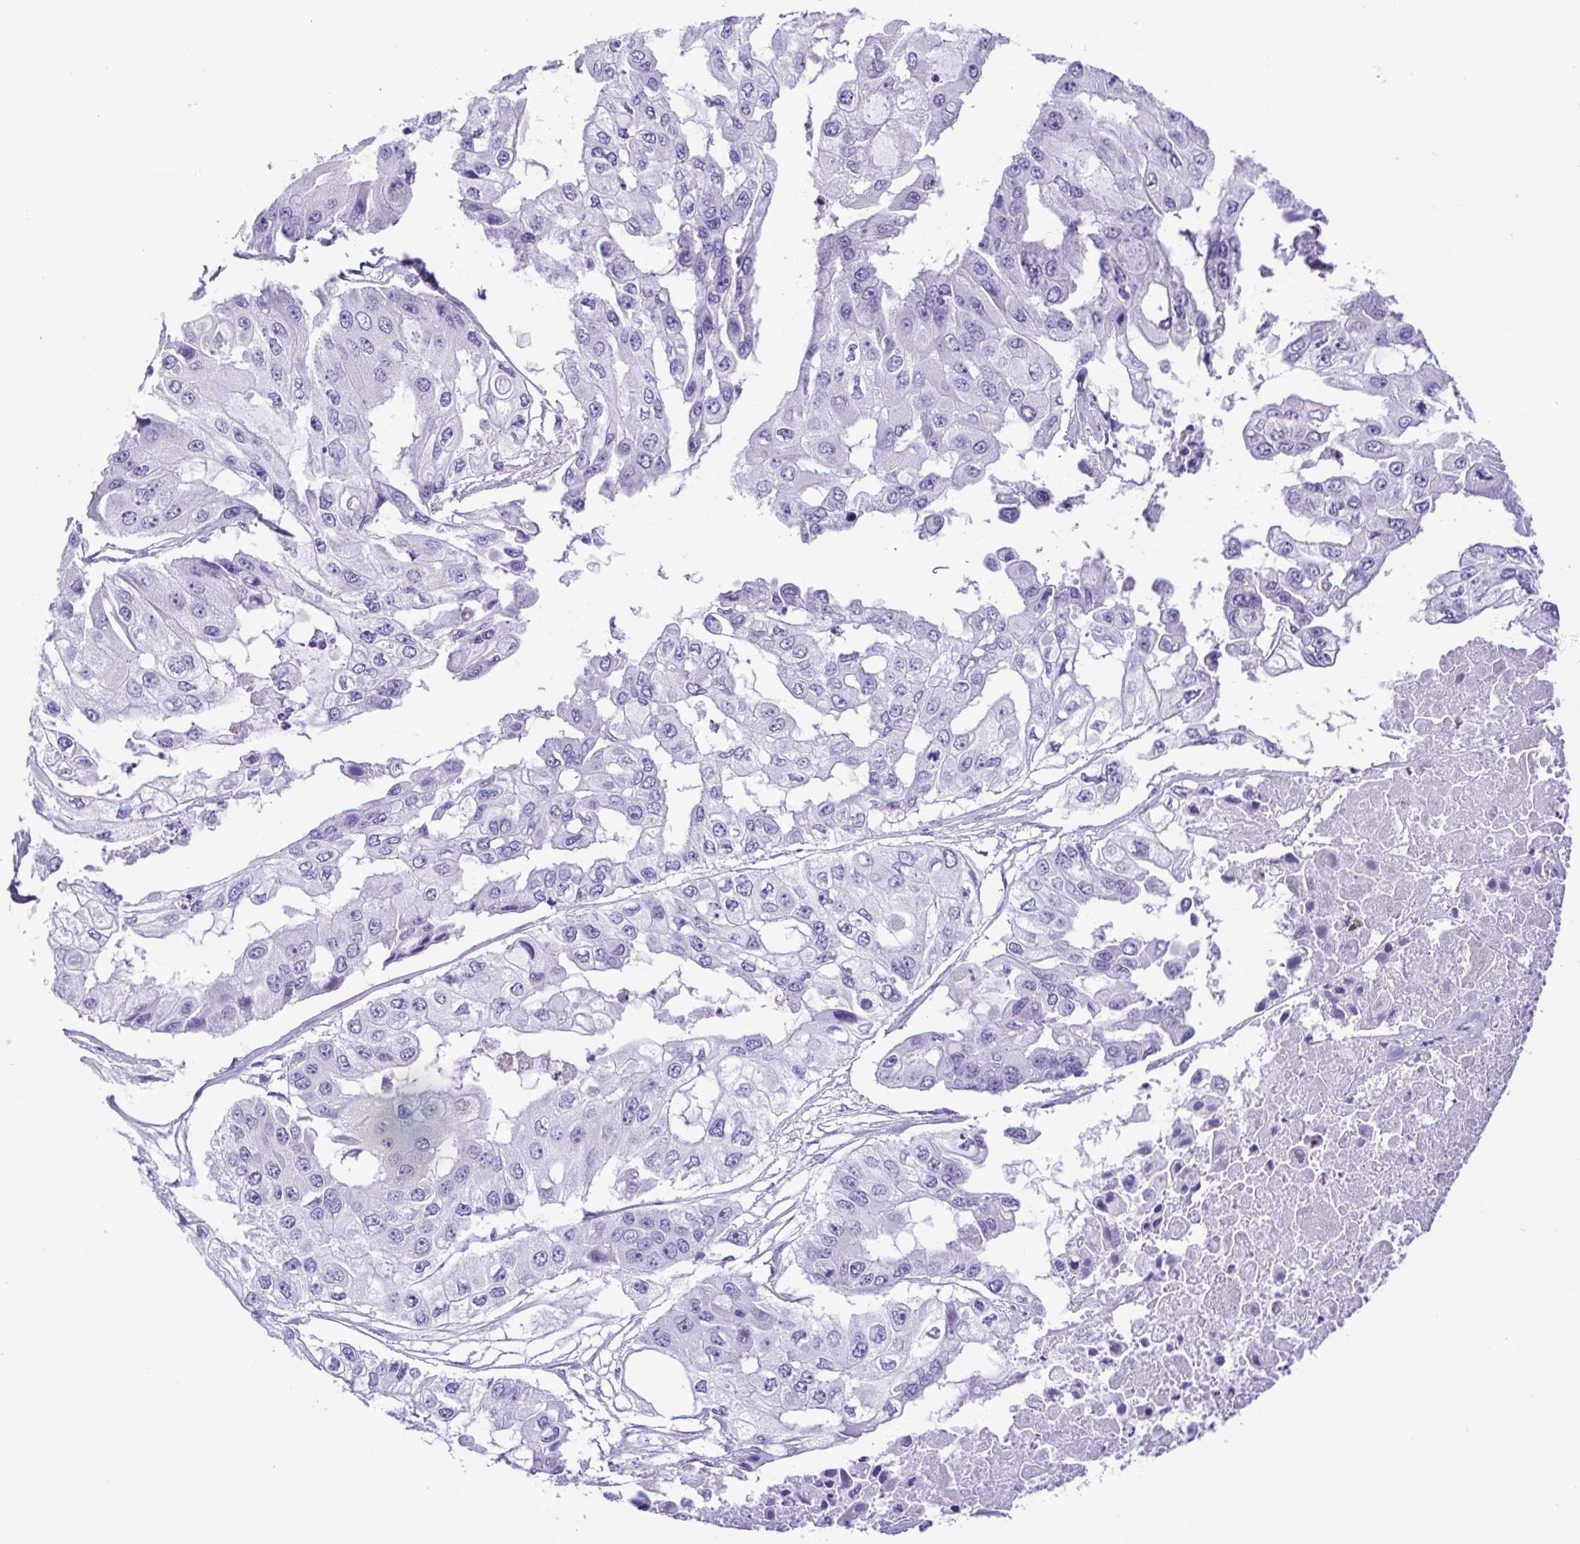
{"staining": {"intensity": "negative", "quantity": "none", "location": "none"}, "tissue": "ovarian cancer", "cell_type": "Tumor cells", "image_type": "cancer", "snomed": [{"axis": "morphology", "description": "Cystadenocarcinoma, serous, NOS"}, {"axis": "topography", "description": "Ovary"}], "caption": "IHC of human serous cystadenocarcinoma (ovarian) shows no staining in tumor cells. The staining was performed using DAB (3,3'-diaminobenzidine) to visualize the protein expression in brown, while the nuclei were stained in blue with hematoxylin (Magnification: 20x).", "gene": "PAK3", "patient": {"sex": "female", "age": 56}}